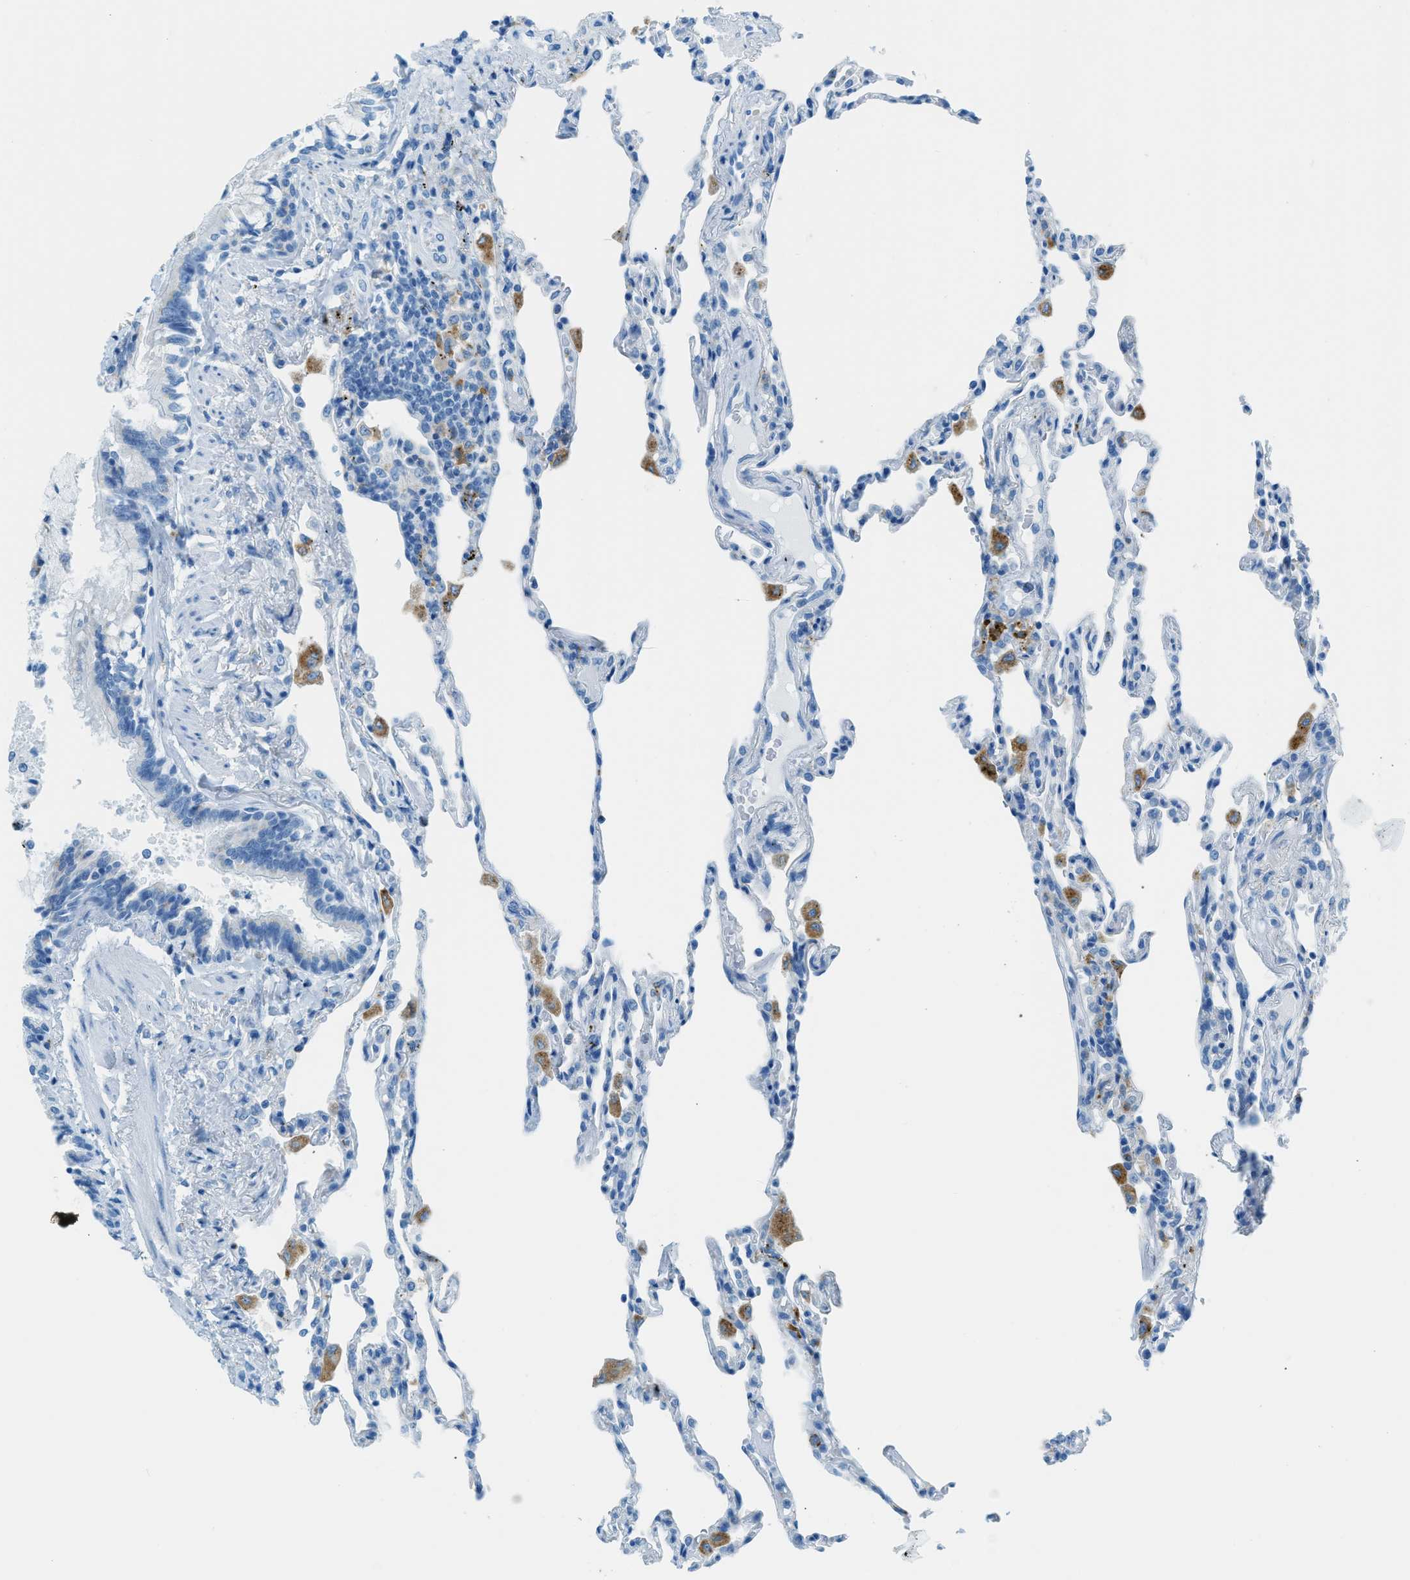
{"staining": {"intensity": "negative", "quantity": "none", "location": "none"}, "tissue": "lung", "cell_type": "Alveolar cells", "image_type": "normal", "snomed": [{"axis": "morphology", "description": "Normal tissue, NOS"}, {"axis": "topography", "description": "Lung"}], "caption": "High magnification brightfield microscopy of normal lung stained with DAB (brown) and counterstained with hematoxylin (blue): alveolar cells show no significant positivity. (Stains: DAB IHC with hematoxylin counter stain, Microscopy: brightfield microscopy at high magnification).", "gene": "C21orf62", "patient": {"sex": "male", "age": 59}}